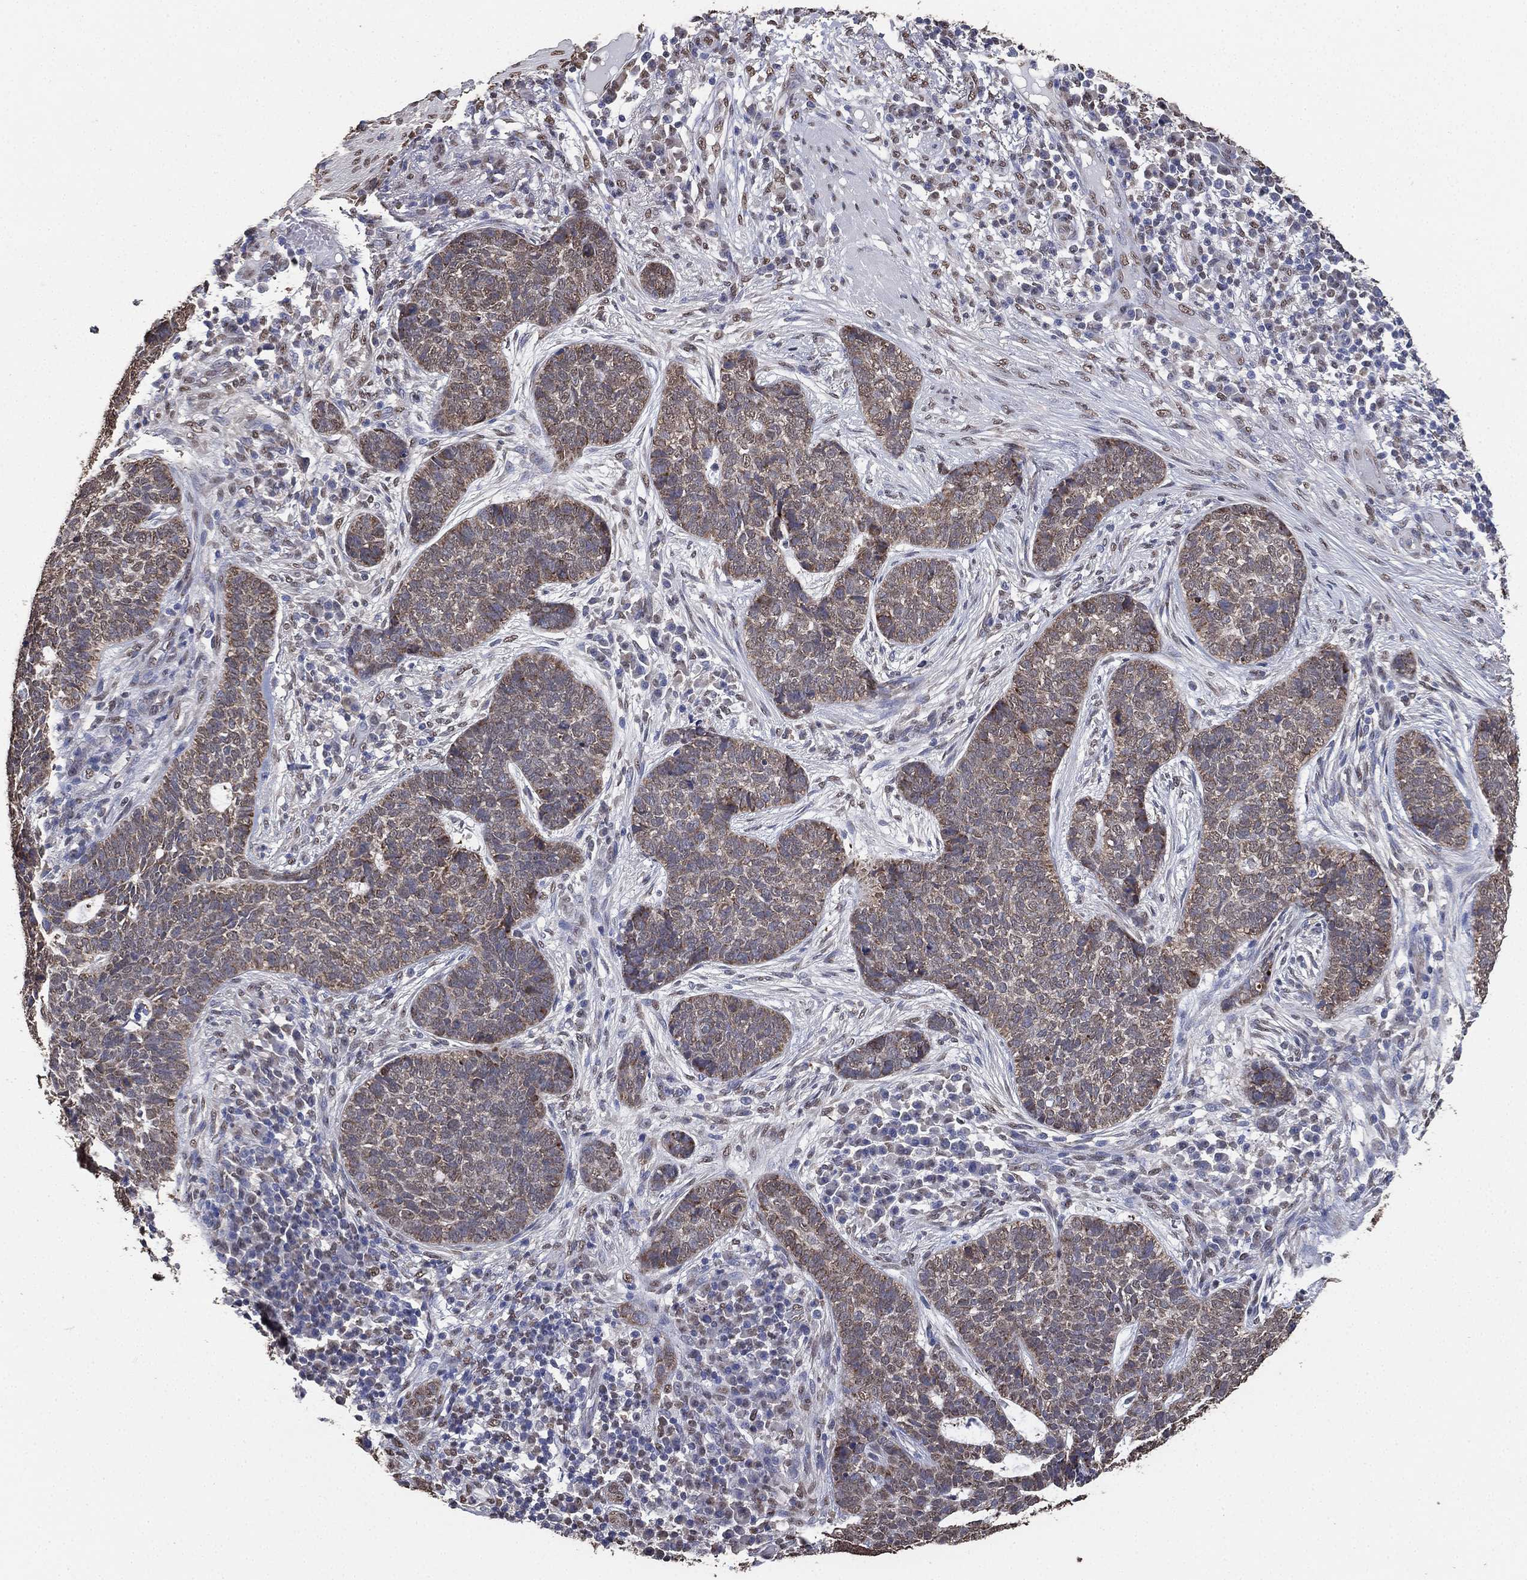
{"staining": {"intensity": "weak", "quantity": "25%-75%", "location": "cytoplasmic/membranous"}, "tissue": "skin cancer", "cell_type": "Tumor cells", "image_type": "cancer", "snomed": [{"axis": "morphology", "description": "Basal cell carcinoma"}, {"axis": "topography", "description": "Skin"}], "caption": "The micrograph exhibits a brown stain indicating the presence of a protein in the cytoplasmic/membranous of tumor cells in skin cancer. (DAB (3,3'-diaminobenzidine) = brown stain, brightfield microscopy at high magnification).", "gene": "ALDH7A1", "patient": {"sex": "female", "age": 69}}